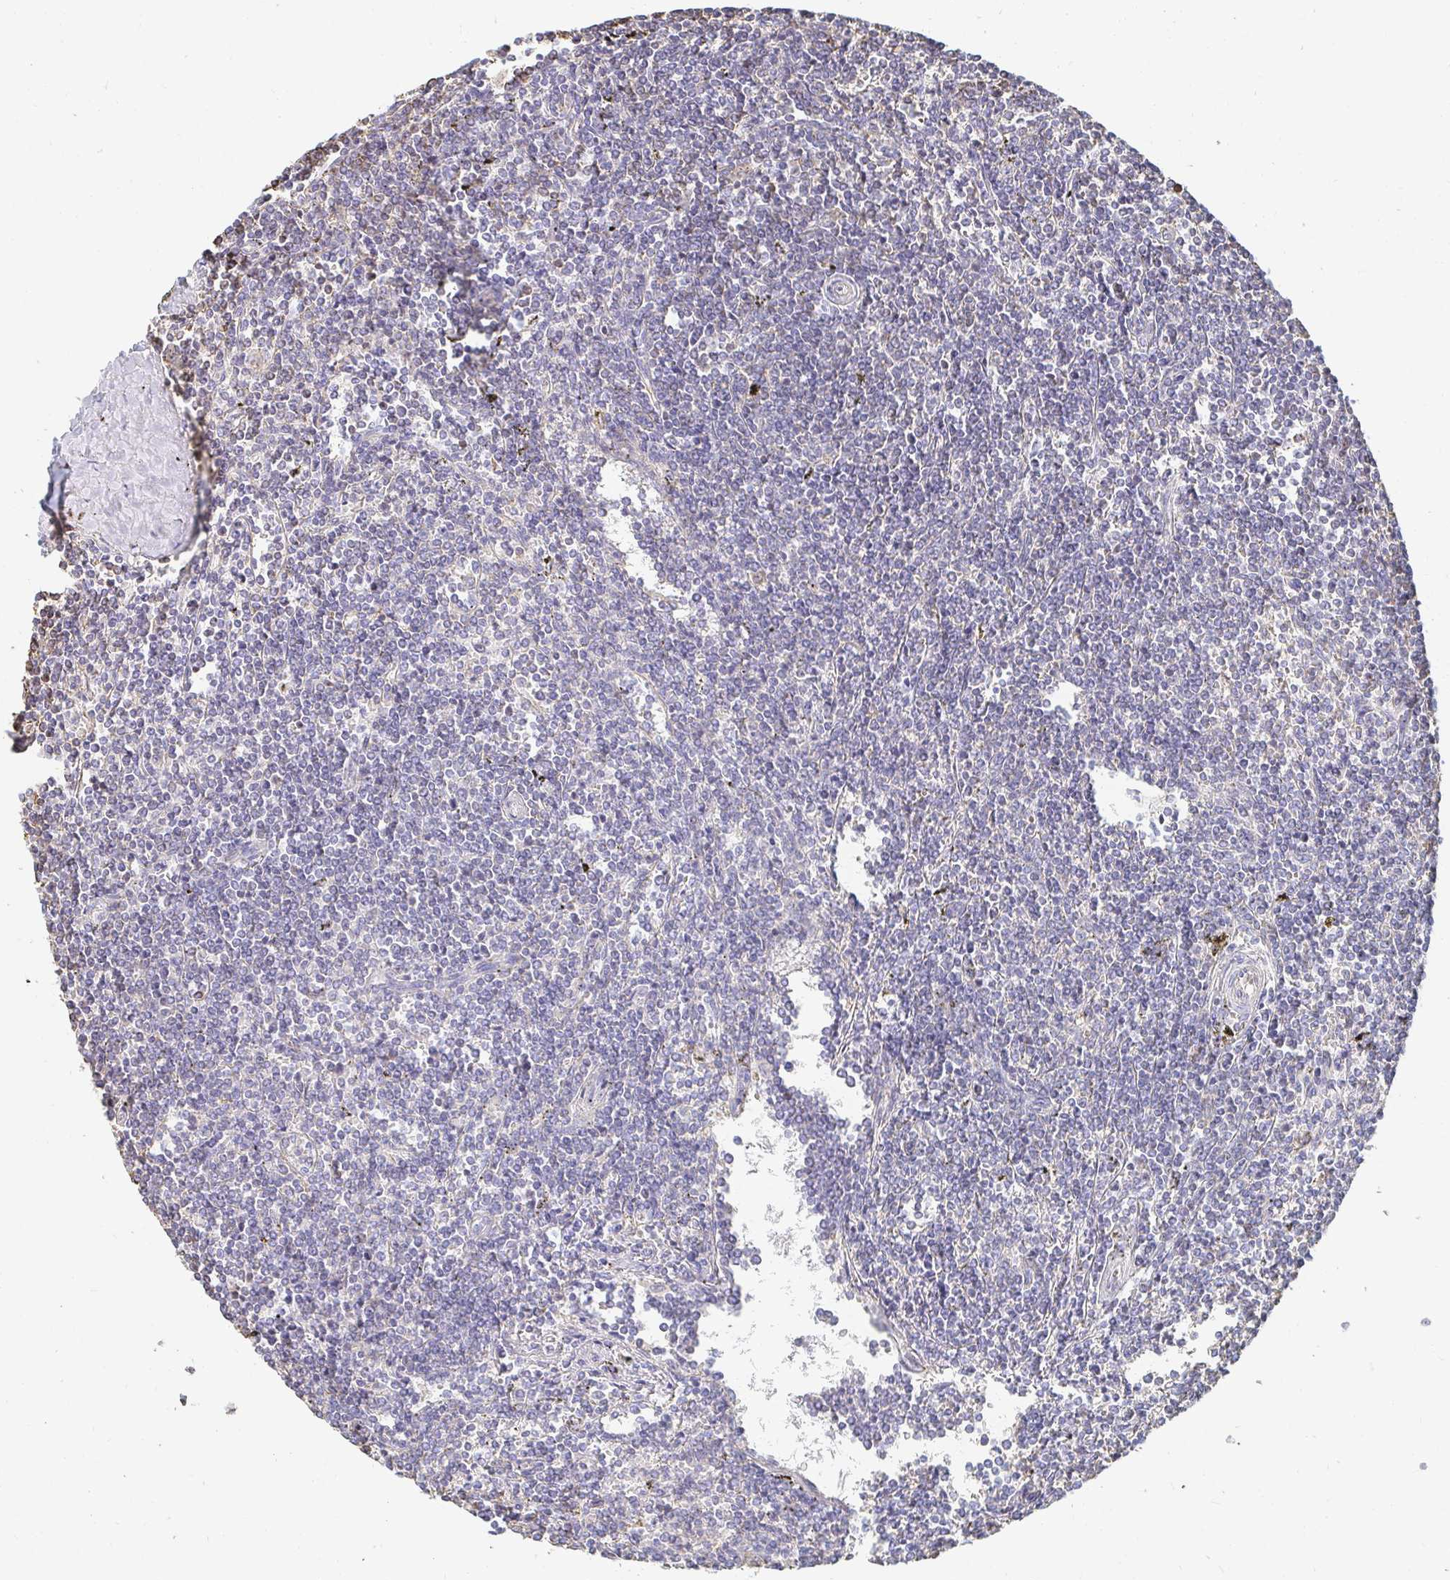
{"staining": {"intensity": "negative", "quantity": "none", "location": "none"}, "tissue": "lymphoma", "cell_type": "Tumor cells", "image_type": "cancer", "snomed": [{"axis": "morphology", "description": "Malignant lymphoma, non-Hodgkin's type, Low grade"}, {"axis": "topography", "description": "Spleen"}], "caption": "This is an IHC micrograph of lymphoma. There is no staining in tumor cells.", "gene": "PTPN14", "patient": {"sex": "male", "age": 78}}